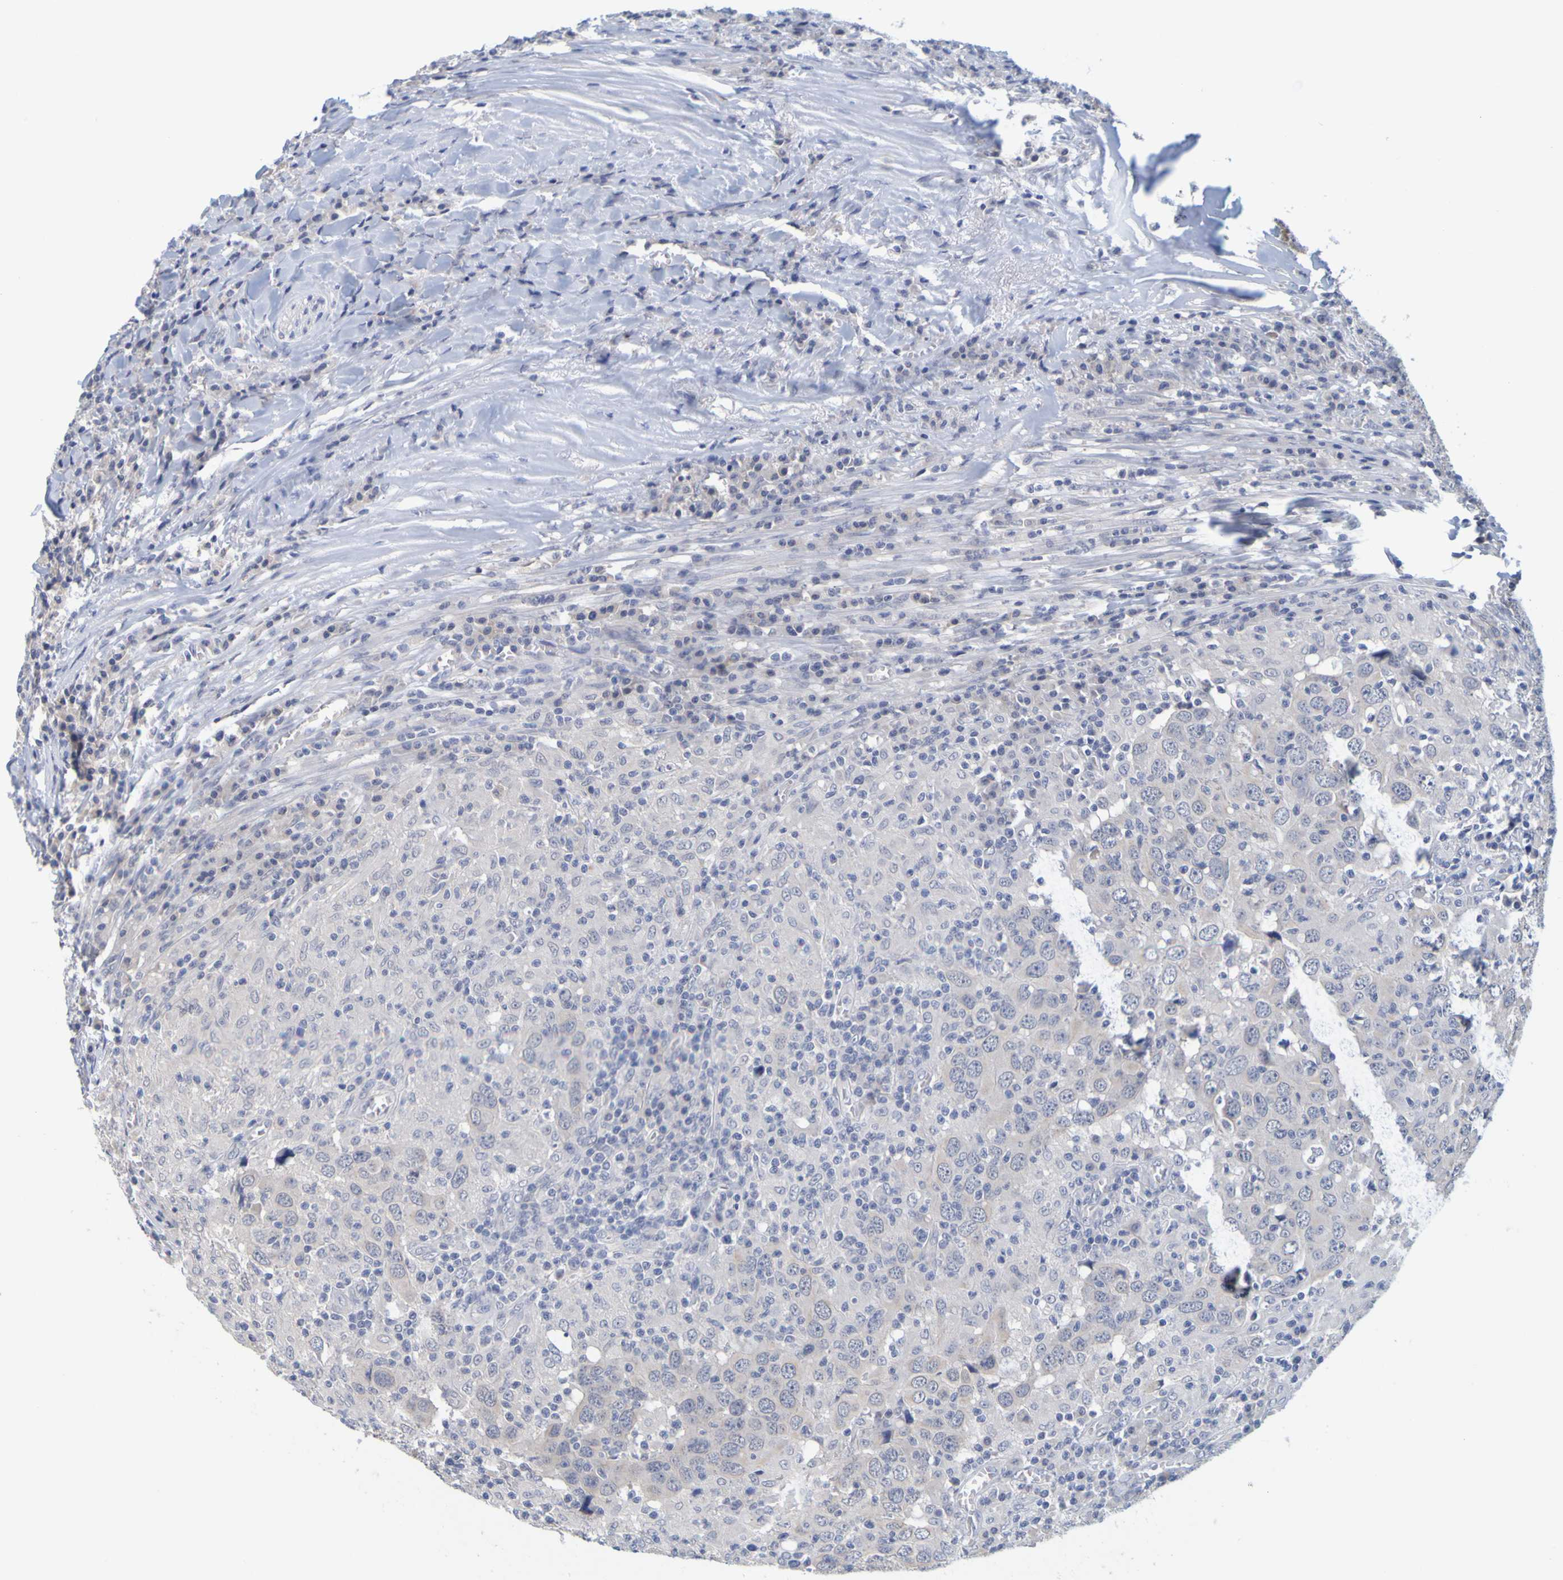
{"staining": {"intensity": "negative", "quantity": "none", "location": "none"}, "tissue": "head and neck cancer", "cell_type": "Tumor cells", "image_type": "cancer", "snomed": [{"axis": "morphology", "description": "Adenocarcinoma, NOS"}, {"axis": "topography", "description": "Salivary gland"}, {"axis": "topography", "description": "Head-Neck"}], "caption": "Image shows no protein staining in tumor cells of head and neck cancer tissue.", "gene": "ENDOU", "patient": {"sex": "female", "age": 65}}